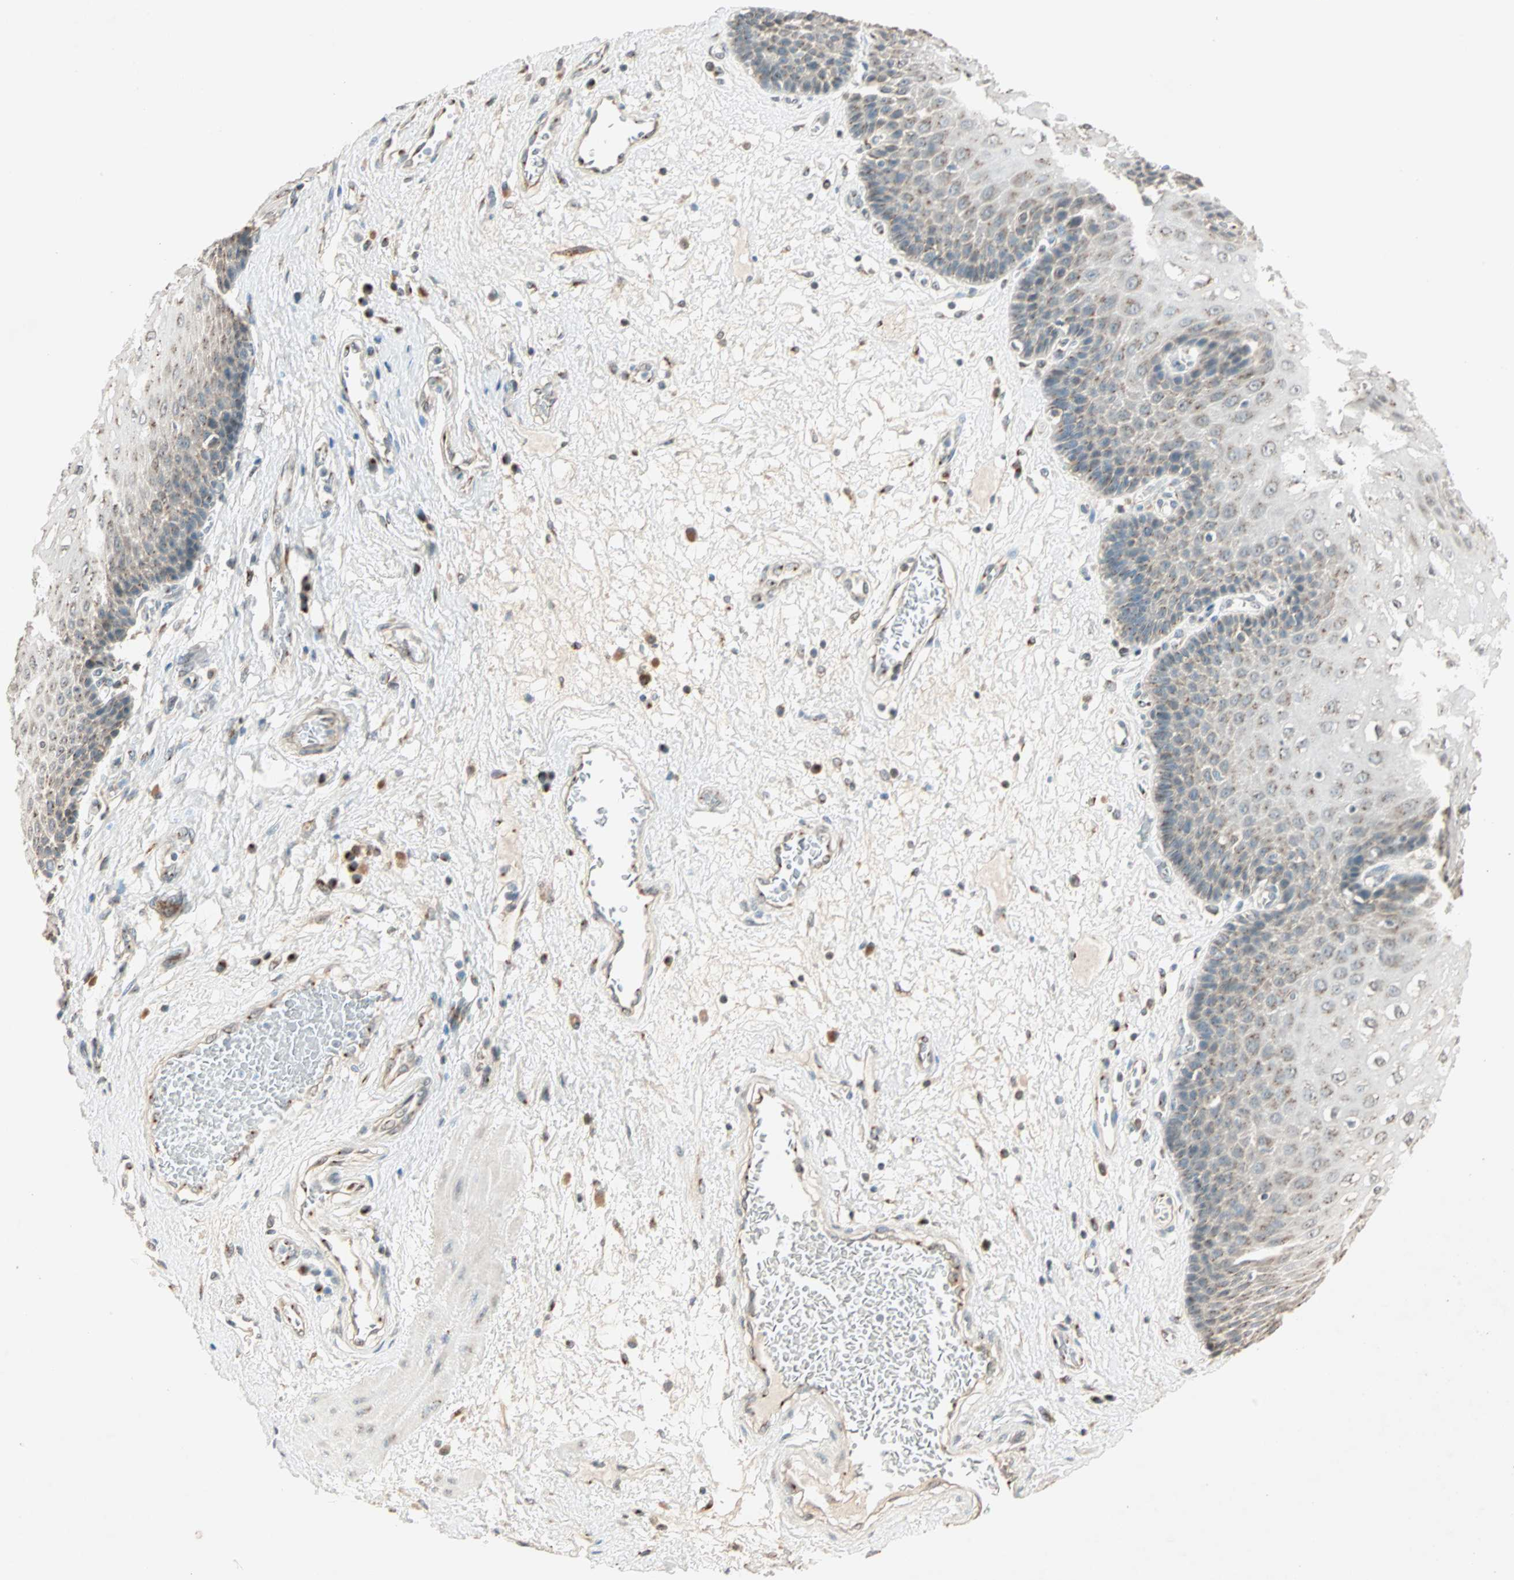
{"staining": {"intensity": "weak", "quantity": "25%-75%", "location": "cytoplasmic/membranous"}, "tissue": "esophagus", "cell_type": "Squamous epithelial cells", "image_type": "normal", "snomed": [{"axis": "morphology", "description": "Normal tissue, NOS"}, {"axis": "topography", "description": "Esophagus"}], "caption": "Brown immunohistochemical staining in benign human esophagus exhibits weak cytoplasmic/membranous positivity in approximately 25%-75% of squamous epithelial cells. (DAB (3,3'-diaminobenzidine) IHC with brightfield microscopy, high magnification).", "gene": "PRDM2", "patient": {"sex": "male", "age": 48}}